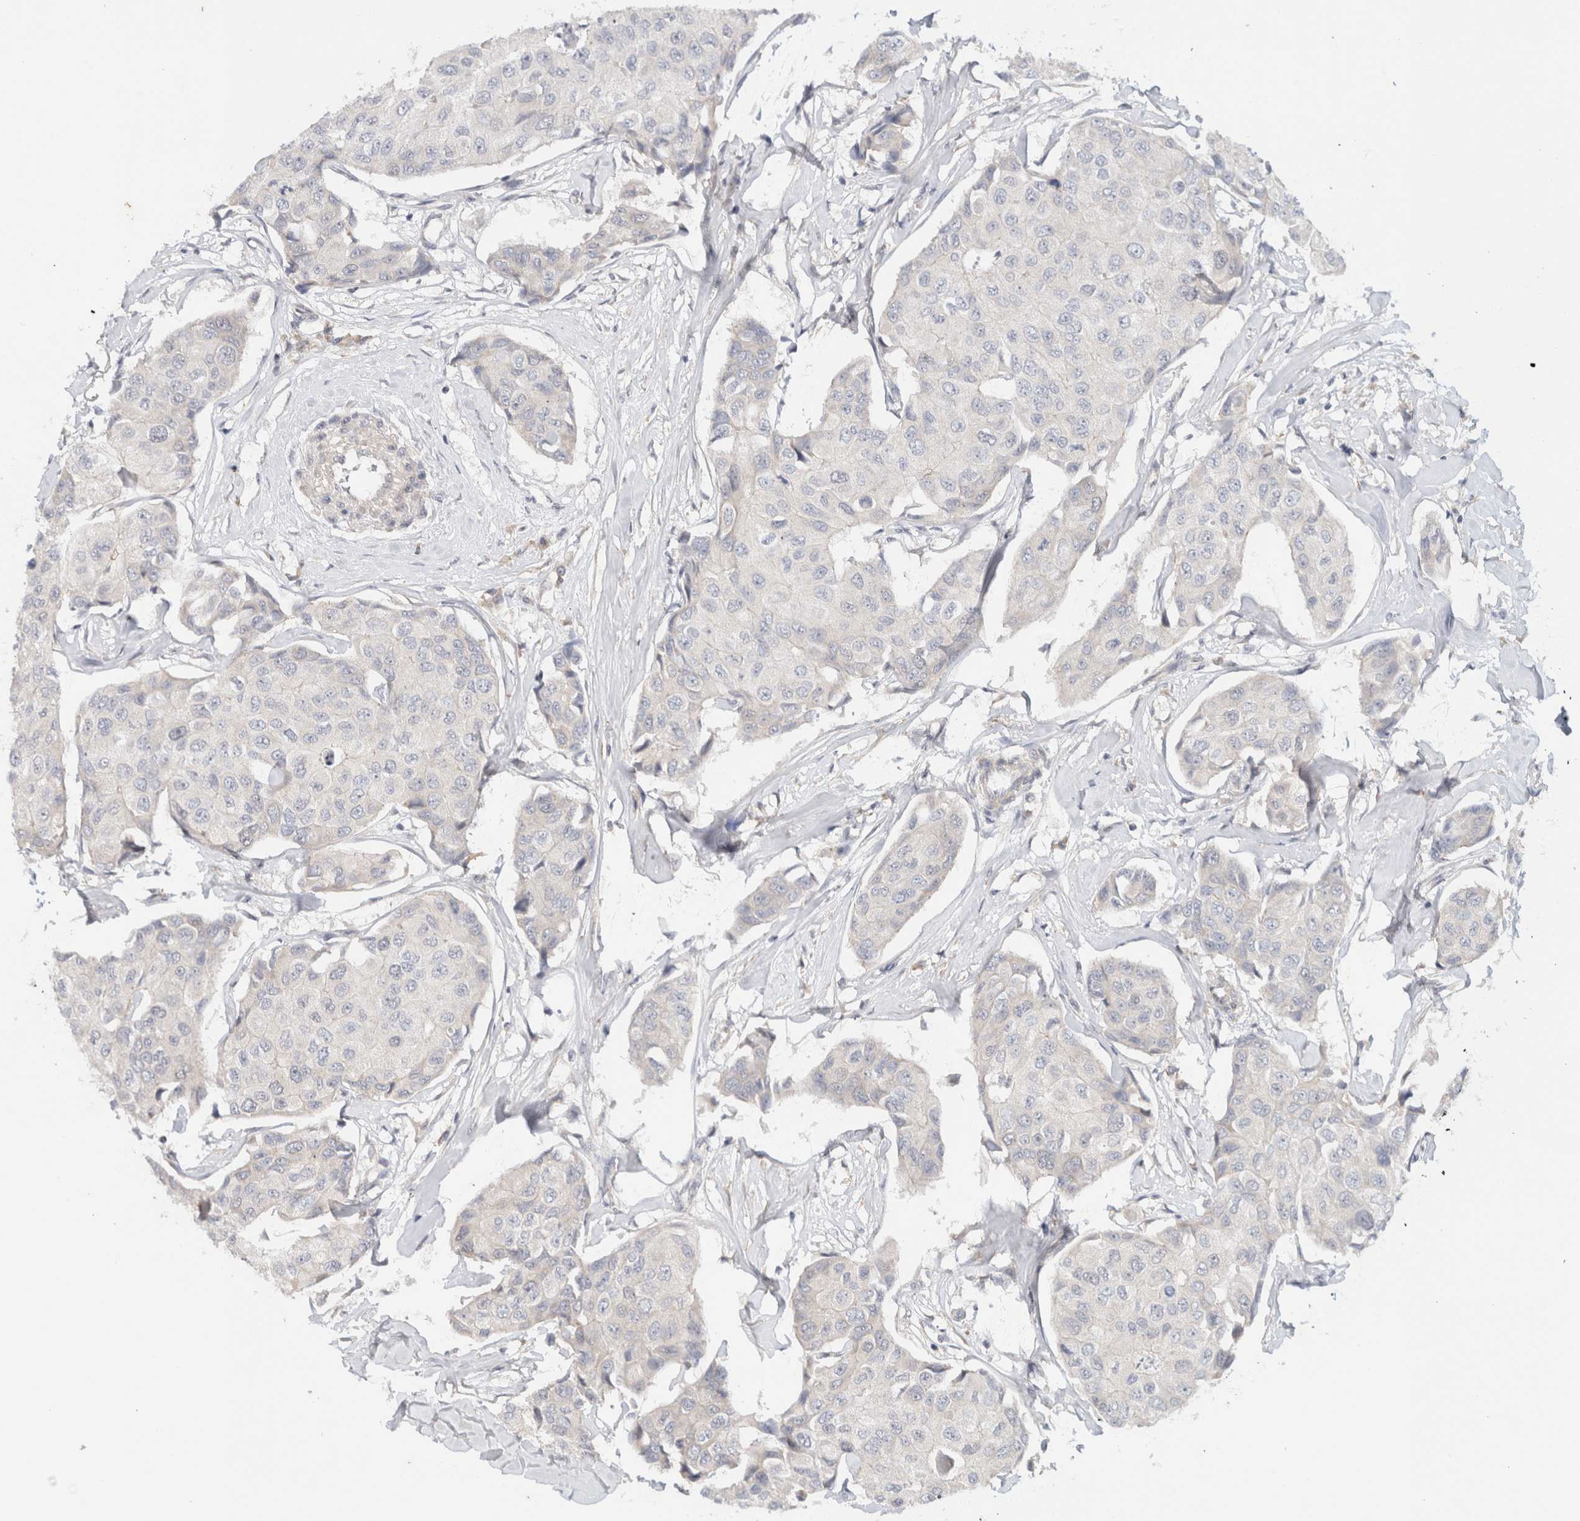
{"staining": {"intensity": "negative", "quantity": "none", "location": "none"}, "tissue": "breast cancer", "cell_type": "Tumor cells", "image_type": "cancer", "snomed": [{"axis": "morphology", "description": "Duct carcinoma"}, {"axis": "topography", "description": "Breast"}], "caption": "Tumor cells show no significant protein positivity in breast cancer. Brightfield microscopy of IHC stained with DAB (brown) and hematoxylin (blue), captured at high magnification.", "gene": "SPRTN", "patient": {"sex": "female", "age": 80}}